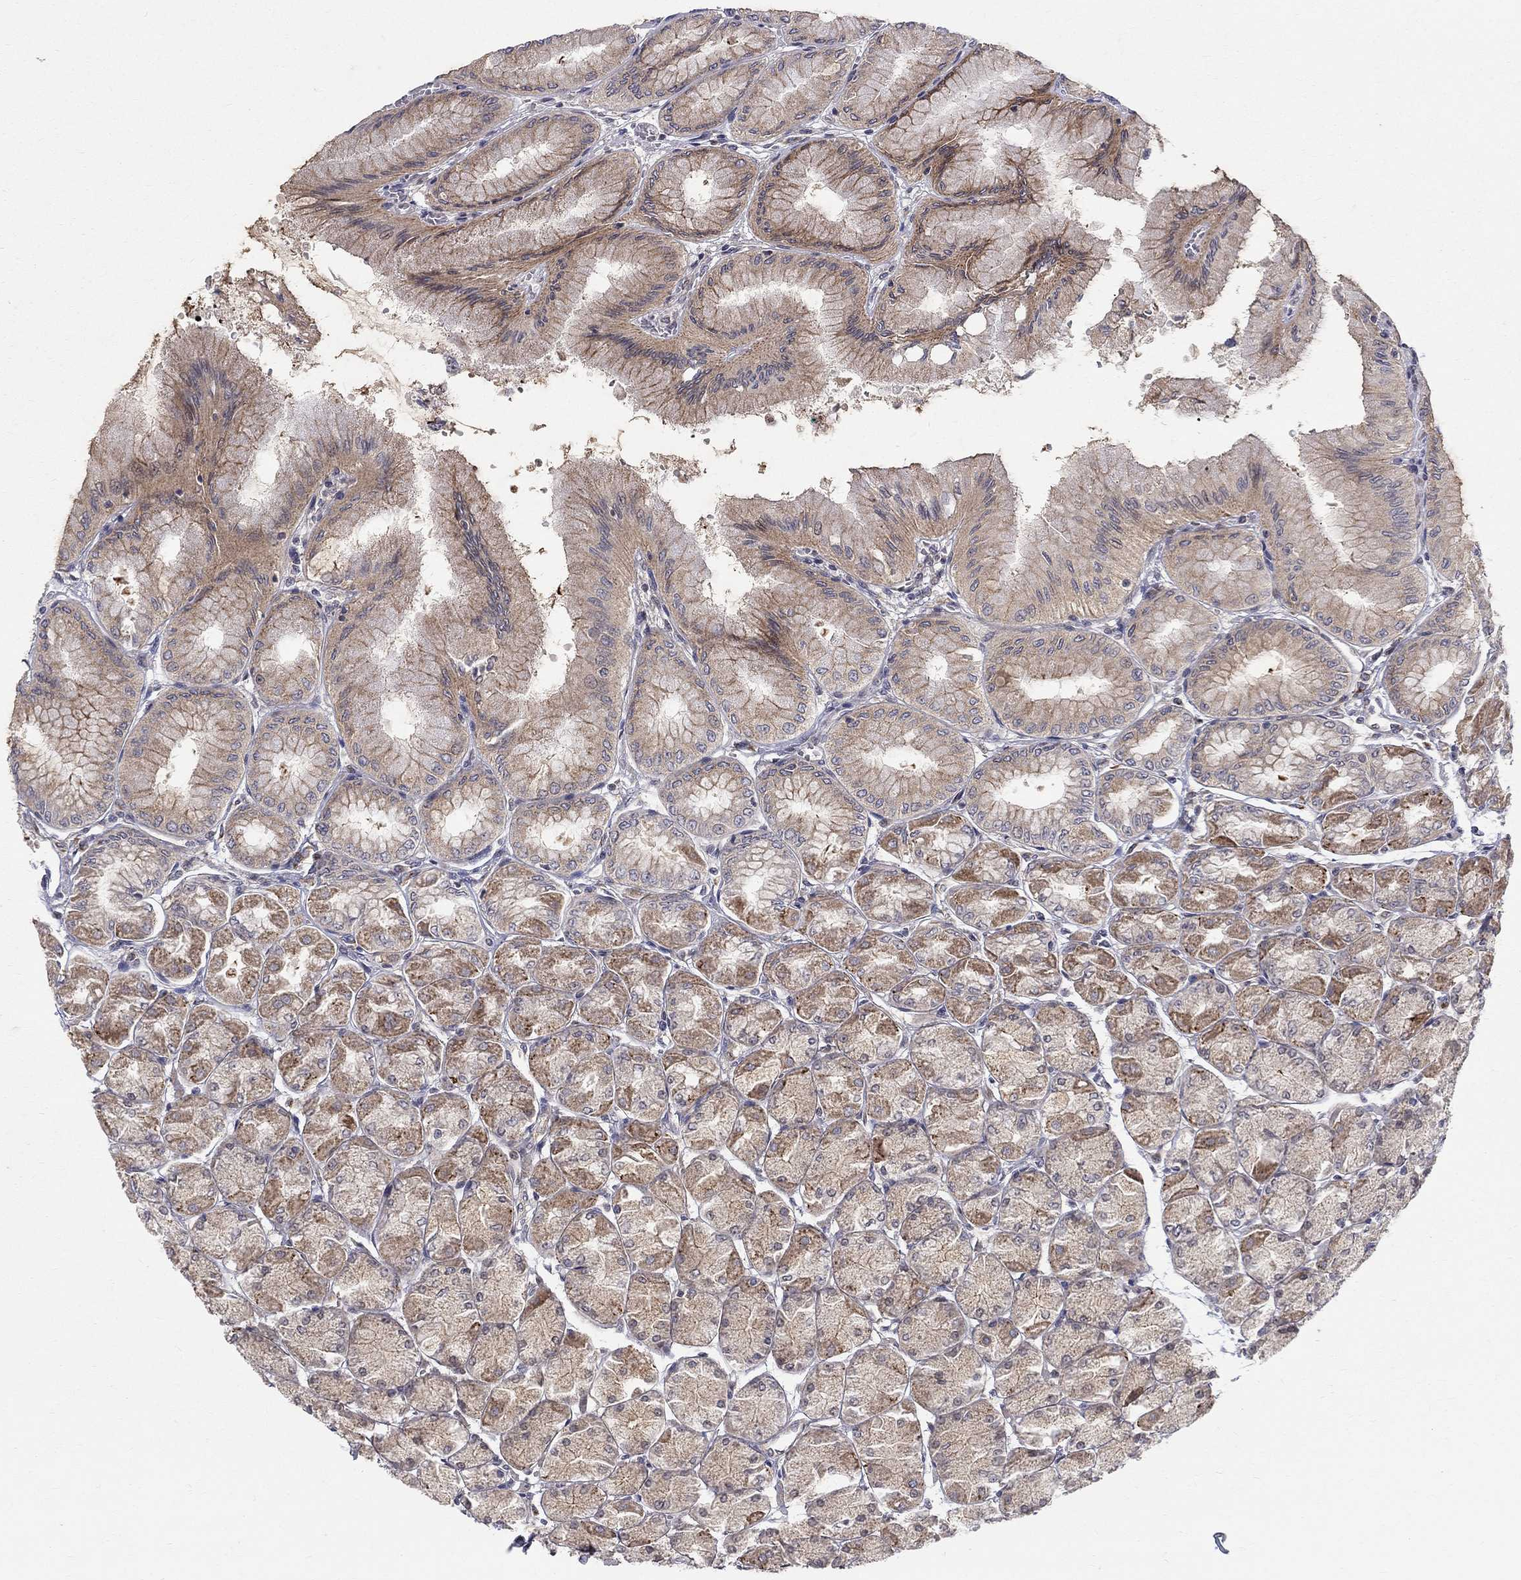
{"staining": {"intensity": "moderate", "quantity": "25%-75%", "location": "cytoplasmic/membranous"}, "tissue": "stomach", "cell_type": "Glandular cells", "image_type": "normal", "snomed": [{"axis": "morphology", "description": "Normal tissue, NOS"}, {"axis": "topography", "description": "Stomach, upper"}], "caption": "Immunohistochemical staining of benign stomach displays moderate cytoplasmic/membranous protein expression in approximately 25%-75% of glandular cells. (DAB (3,3'-diaminobenzidine) IHC, brown staining for protein, blue staining for nuclei).", "gene": "WDR19", "patient": {"sex": "male", "age": 60}}